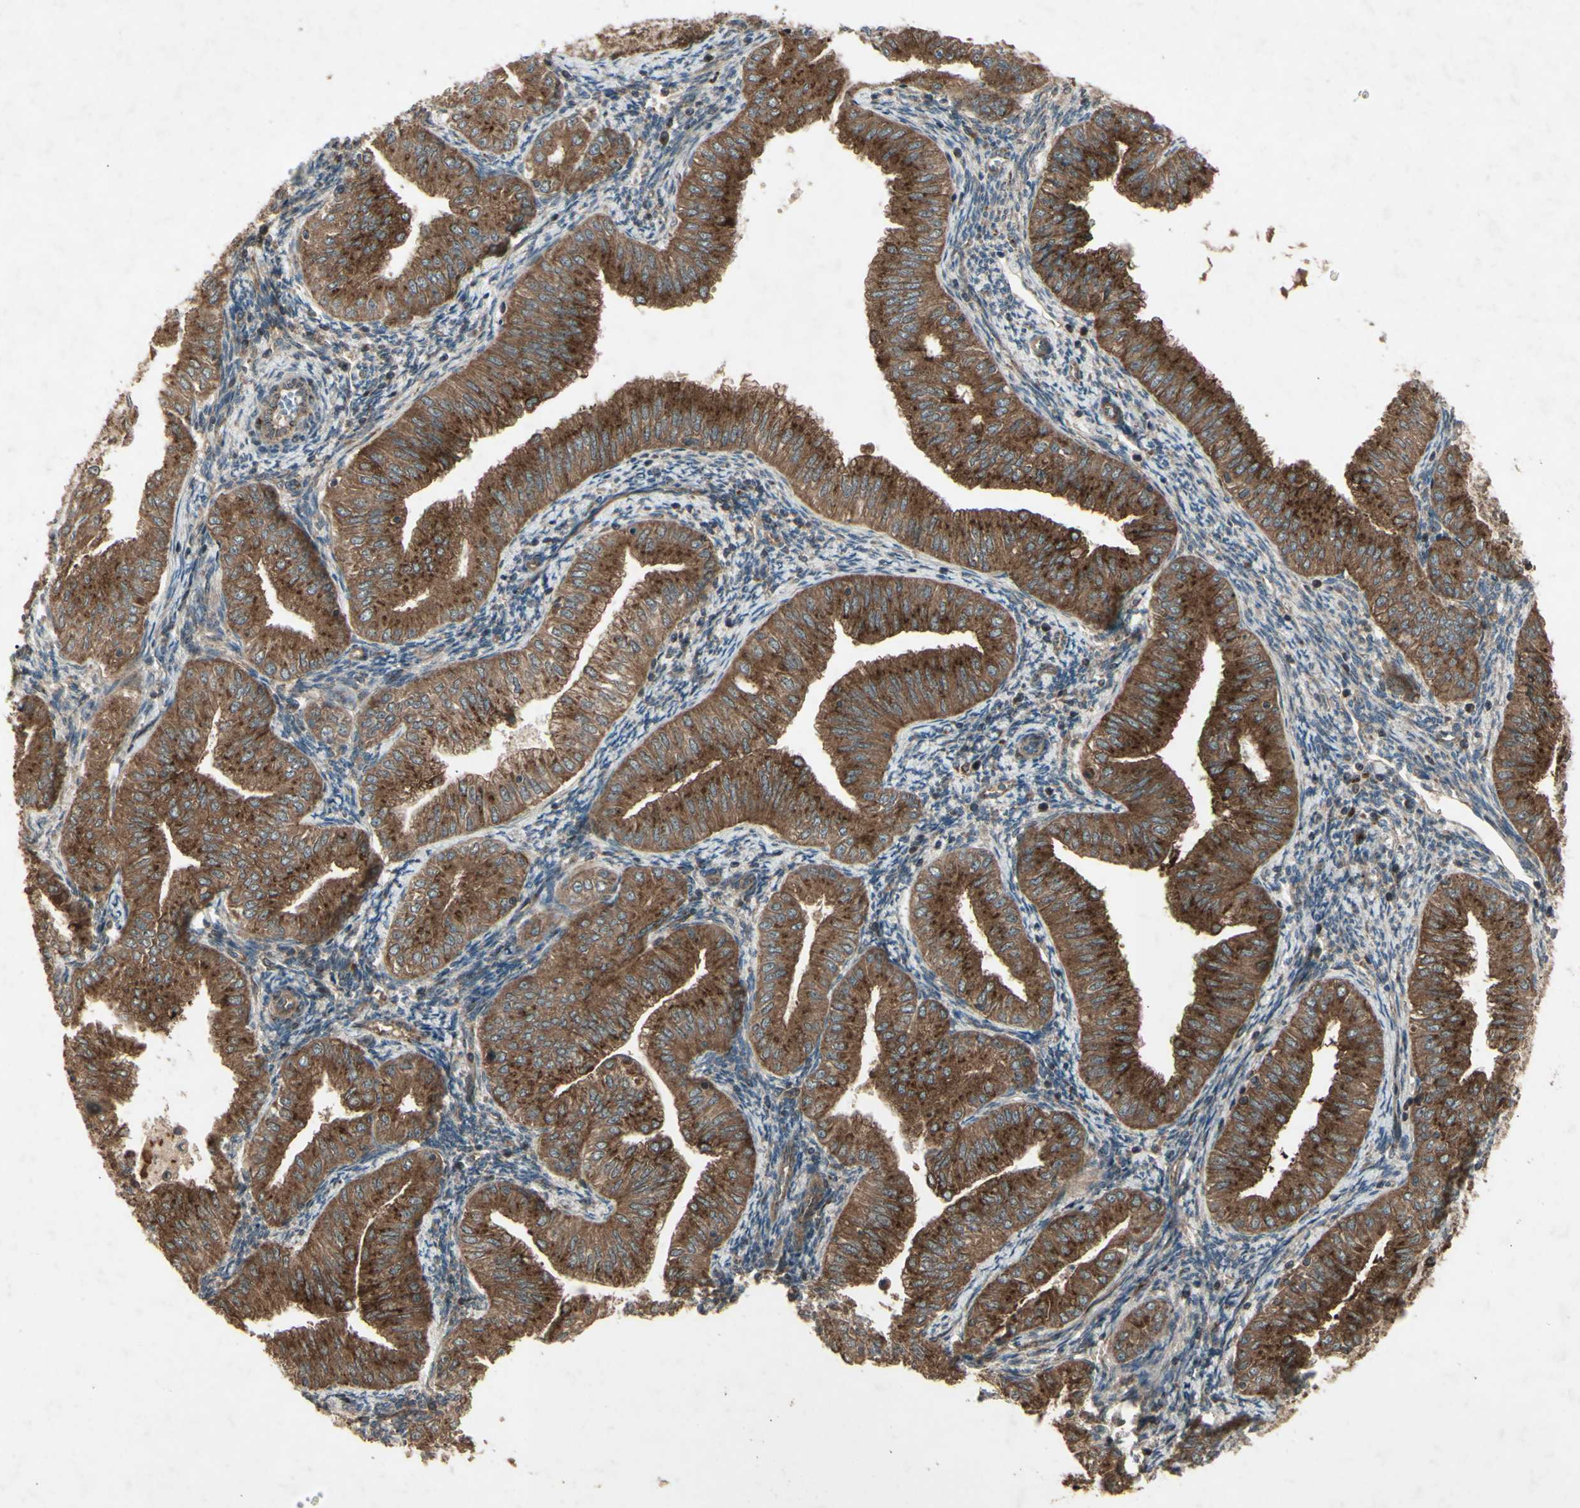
{"staining": {"intensity": "strong", "quantity": ">75%", "location": "cytoplasmic/membranous"}, "tissue": "endometrial cancer", "cell_type": "Tumor cells", "image_type": "cancer", "snomed": [{"axis": "morphology", "description": "Normal tissue, NOS"}, {"axis": "morphology", "description": "Adenocarcinoma, NOS"}, {"axis": "topography", "description": "Endometrium"}], "caption": "Endometrial cancer stained with a protein marker reveals strong staining in tumor cells.", "gene": "AP1G1", "patient": {"sex": "female", "age": 53}}